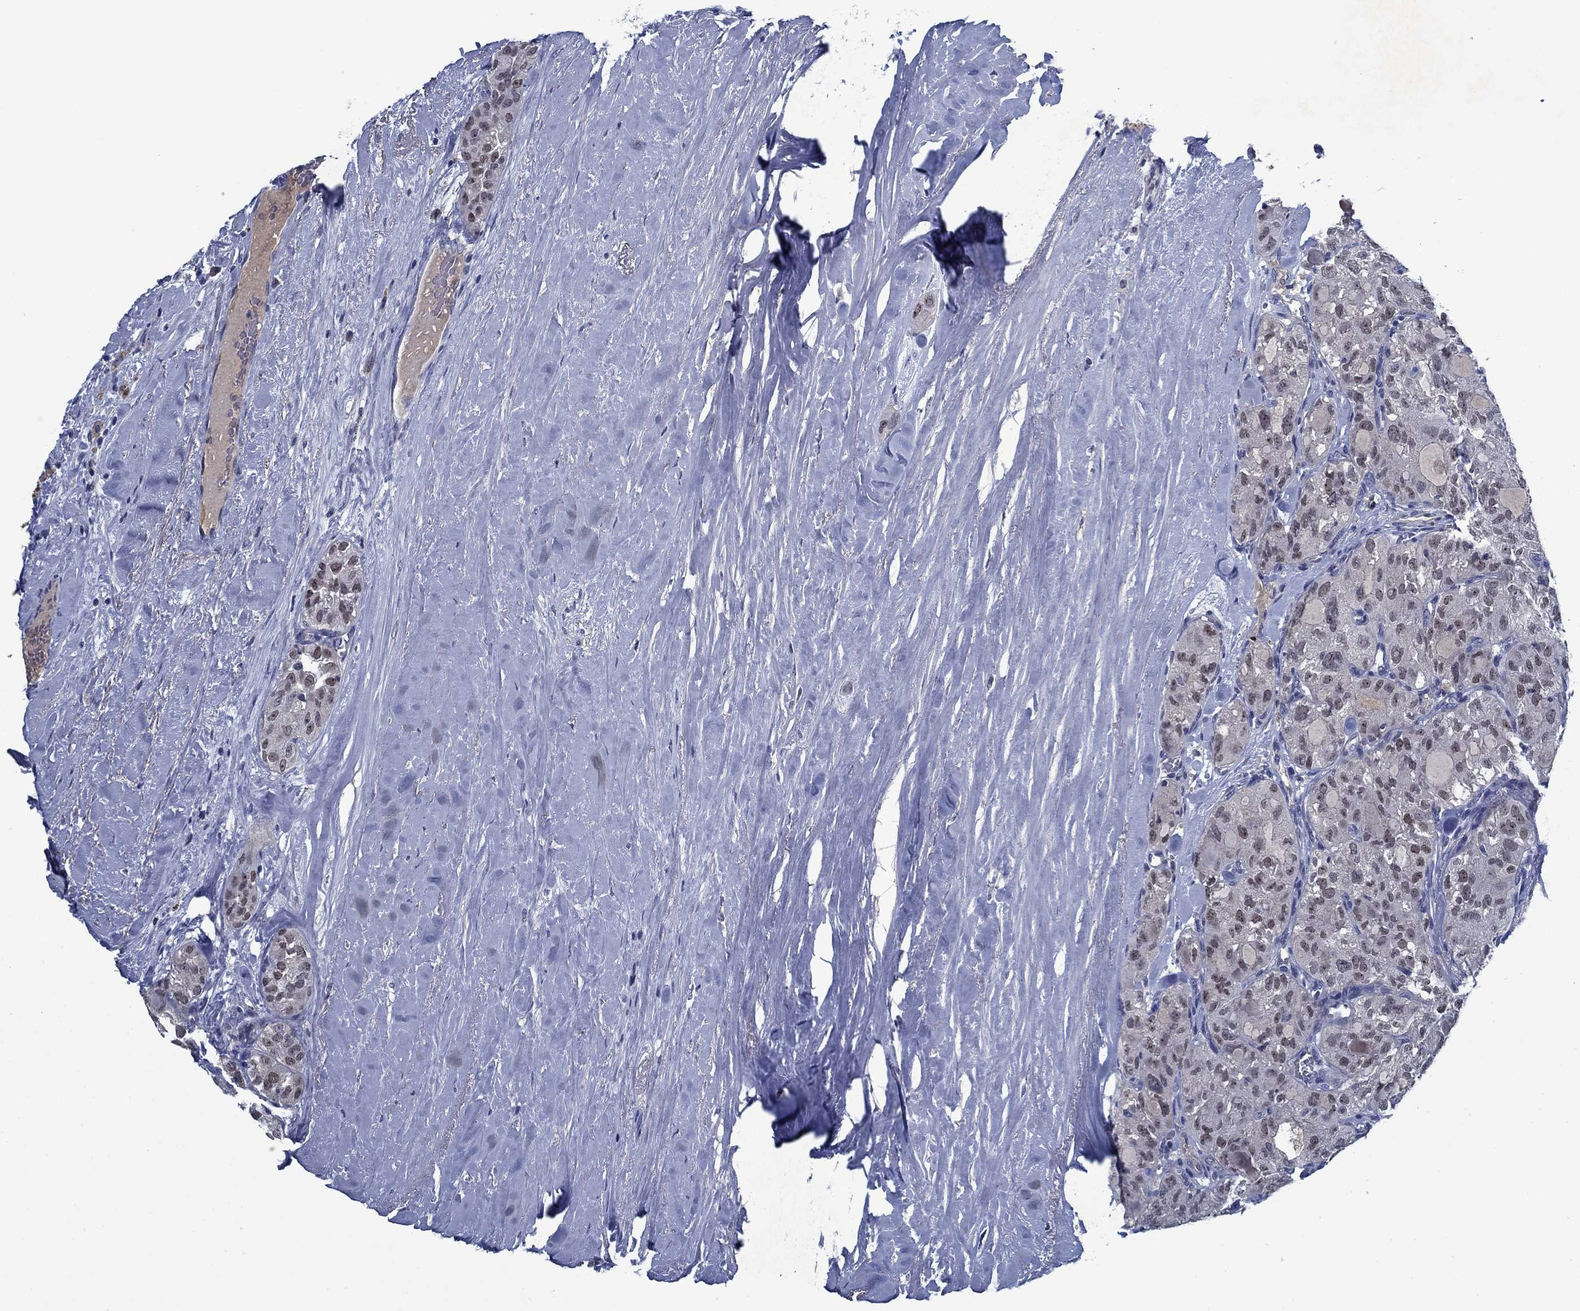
{"staining": {"intensity": "negative", "quantity": "none", "location": "none"}, "tissue": "thyroid cancer", "cell_type": "Tumor cells", "image_type": "cancer", "snomed": [{"axis": "morphology", "description": "Follicular adenoma carcinoma, NOS"}, {"axis": "topography", "description": "Thyroid gland"}], "caption": "Photomicrograph shows no significant protein expression in tumor cells of thyroid follicular adenoma carcinoma.", "gene": "PNMA8A", "patient": {"sex": "male", "age": 75}}